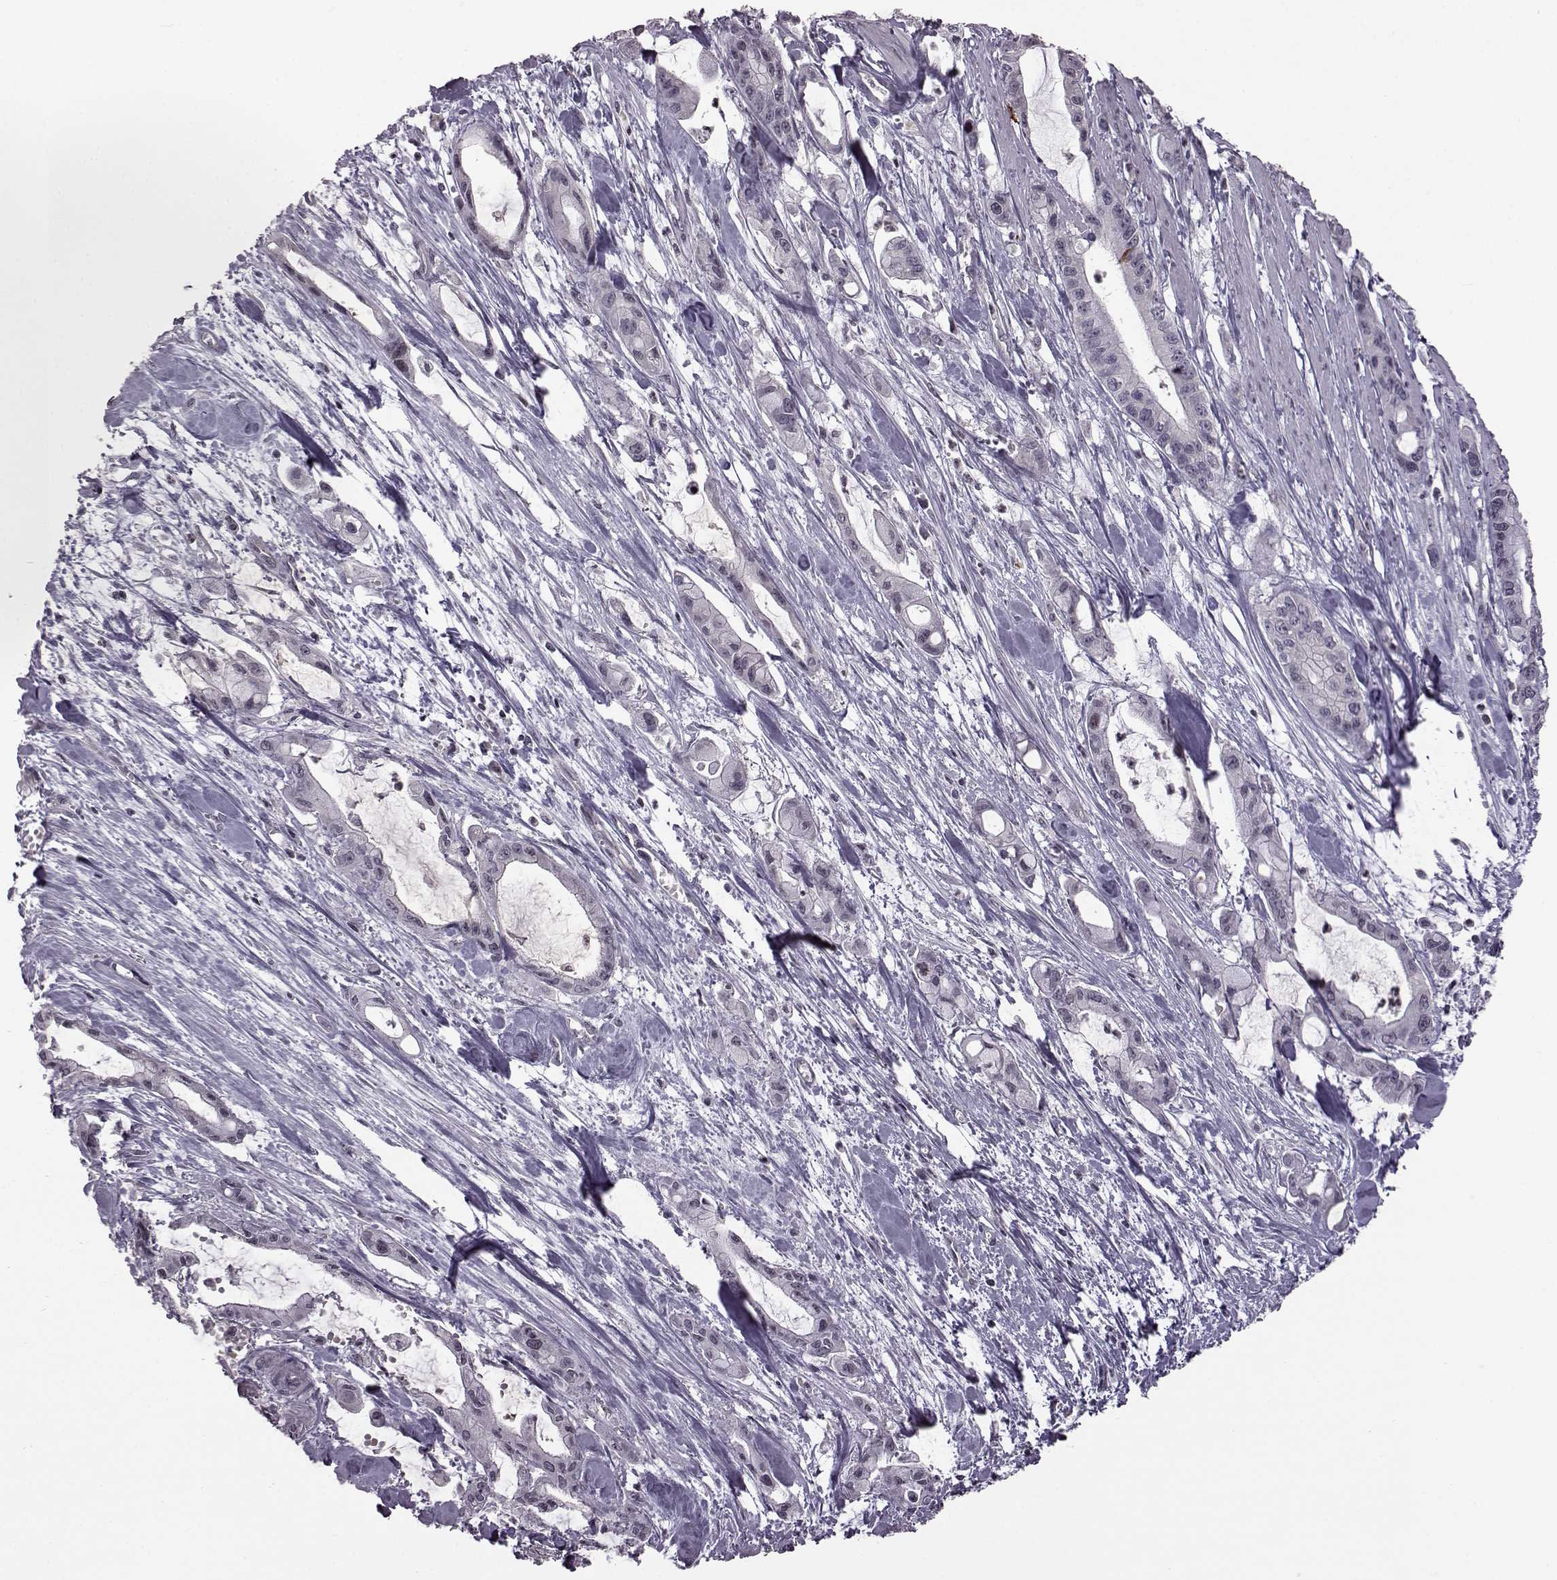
{"staining": {"intensity": "negative", "quantity": "none", "location": "none"}, "tissue": "pancreatic cancer", "cell_type": "Tumor cells", "image_type": "cancer", "snomed": [{"axis": "morphology", "description": "Adenocarcinoma, NOS"}, {"axis": "topography", "description": "Pancreas"}], "caption": "Tumor cells are negative for brown protein staining in pancreatic cancer (adenocarcinoma).", "gene": "GAL", "patient": {"sex": "male", "age": 48}}